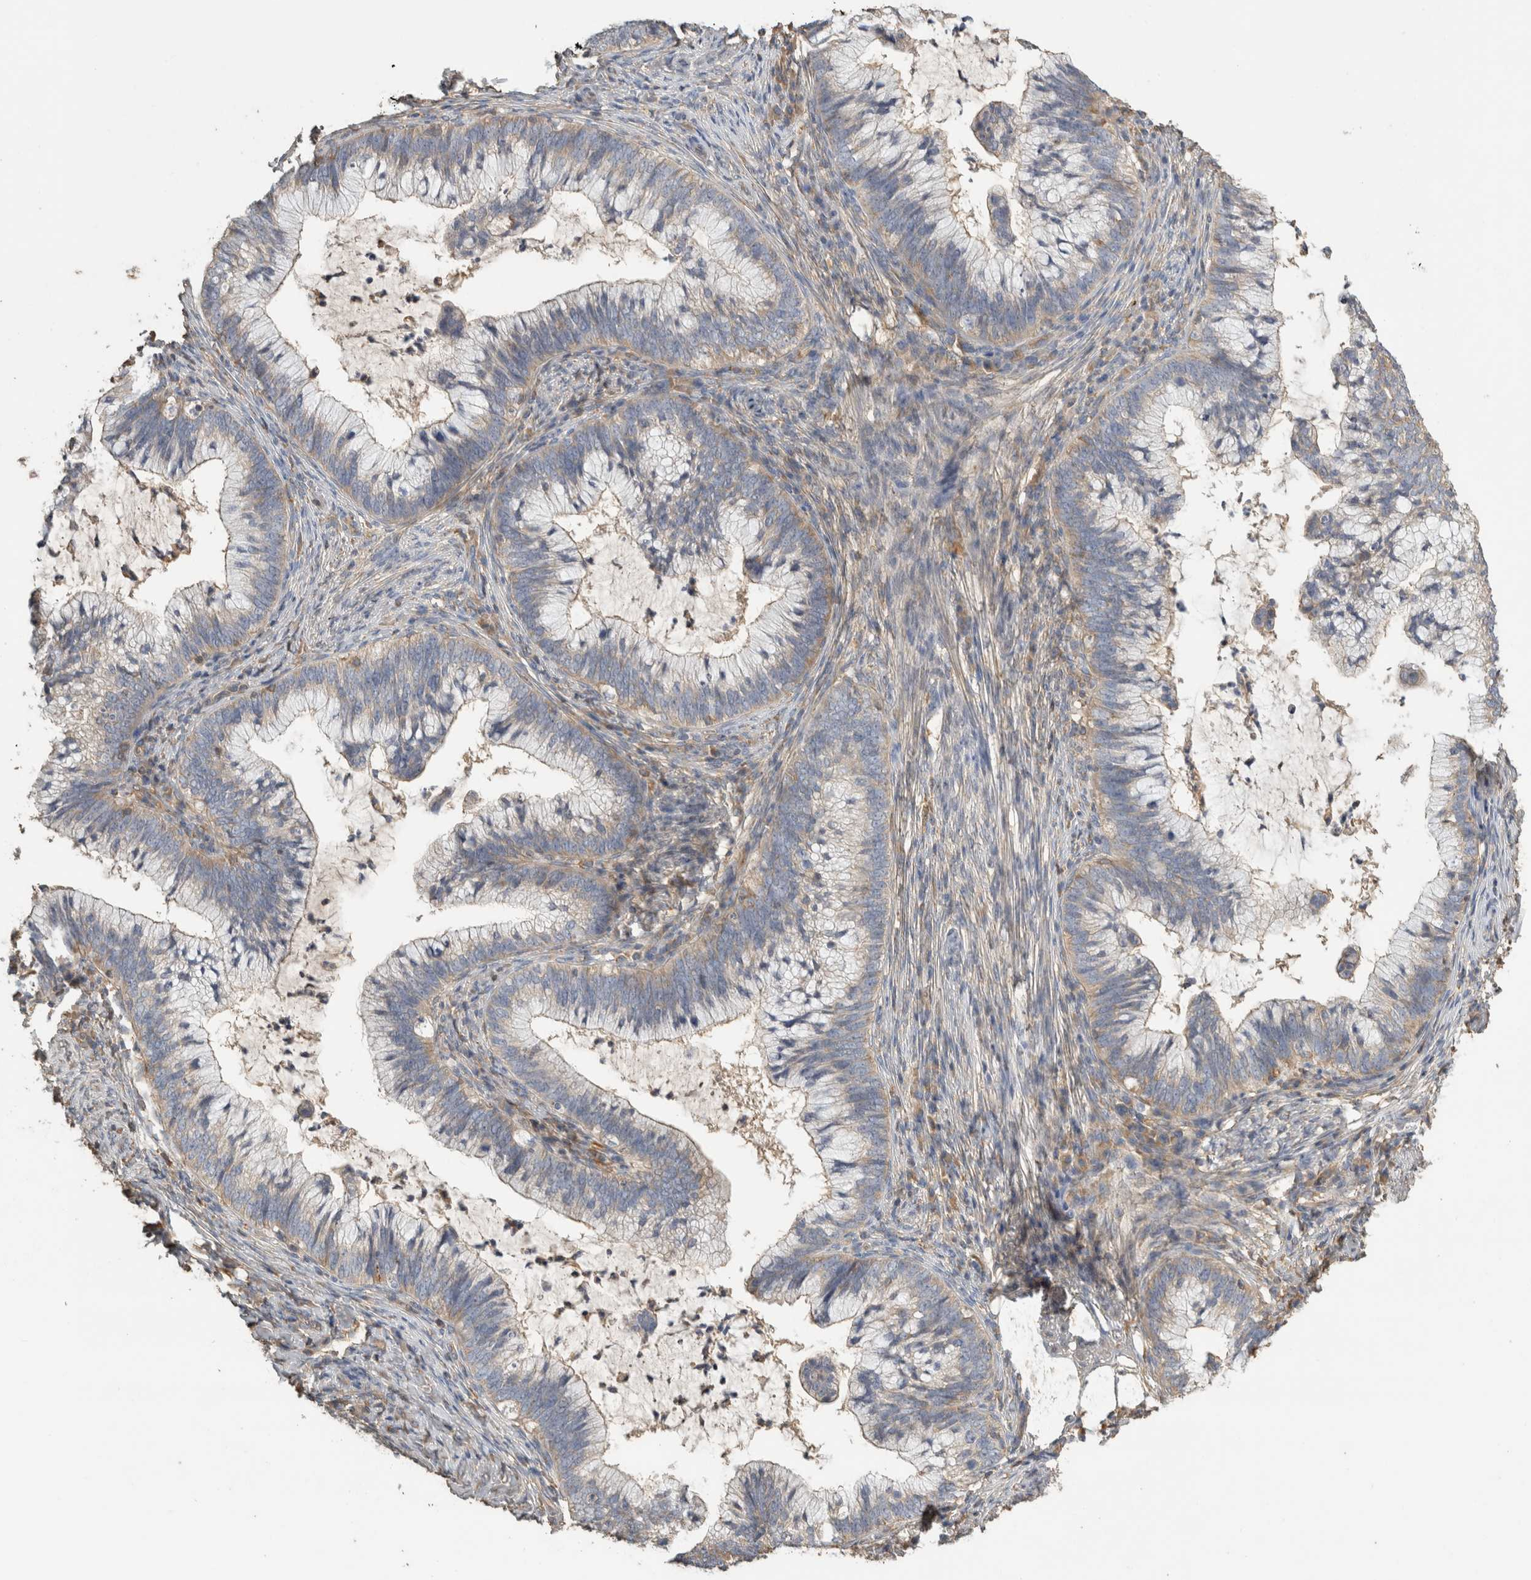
{"staining": {"intensity": "moderate", "quantity": "<25%", "location": "cytoplasmic/membranous"}, "tissue": "cervical cancer", "cell_type": "Tumor cells", "image_type": "cancer", "snomed": [{"axis": "morphology", "description": "Adenocarcinoma, NOS"}, {"axis": "topography", "description": "Cervix"}], "caption": "High-power microscopy captured an immunohistochemistry (IHC) image of cervical adenocarcinoma, revealing moderate cytoplasmic/membranous positivity in approximately <25% of tumor cells. (DAB (3,3'-diaminobenzidine) IHC, brown staining for protein, blue staining for nuclei).", "gene": "EIF4G3", "patient": {"sex": "female", "age": 36}}